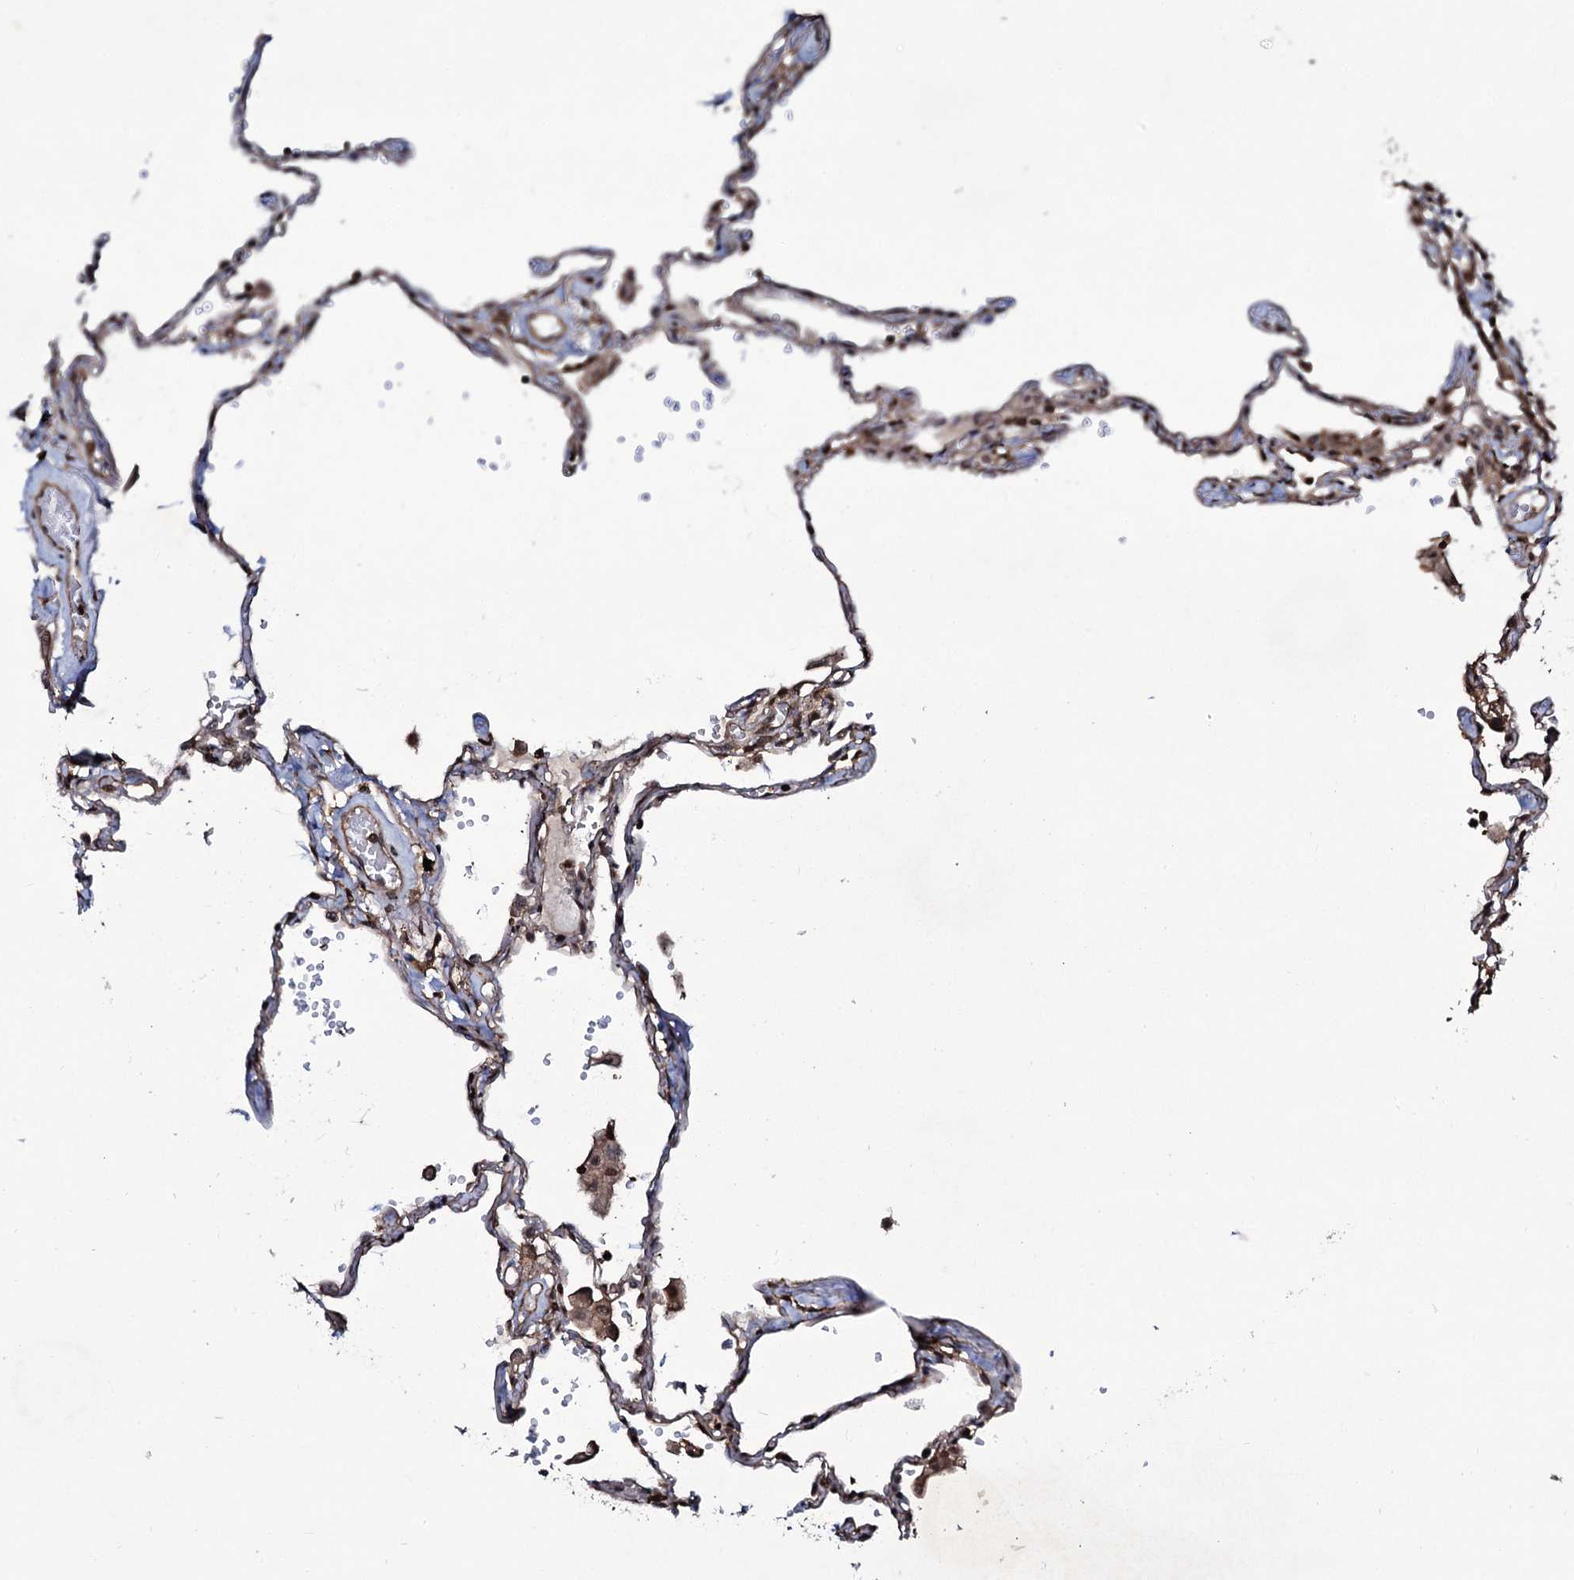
{"staining": {"intensity": "weak", "quantity": "25%-75%", "location": "cytoplasmic/membranous"}, "tissue": "lung", "cell_type": "Alveolar cells", "image_type": "normal", "snomed": [{"axis": "morphology", "description": "Normal tissue, NOS"}, {"axis": "topography", "description": "Lung"}], "caption": "Lung stained with DAB immunohistochemistry (IHC) exhibits low levels of weak cytoplasmic/membranous expression in approximately 25%-75% of alveolar cells.", "gene": "COG6", "patient": {"sex": "female", "age": 67}}